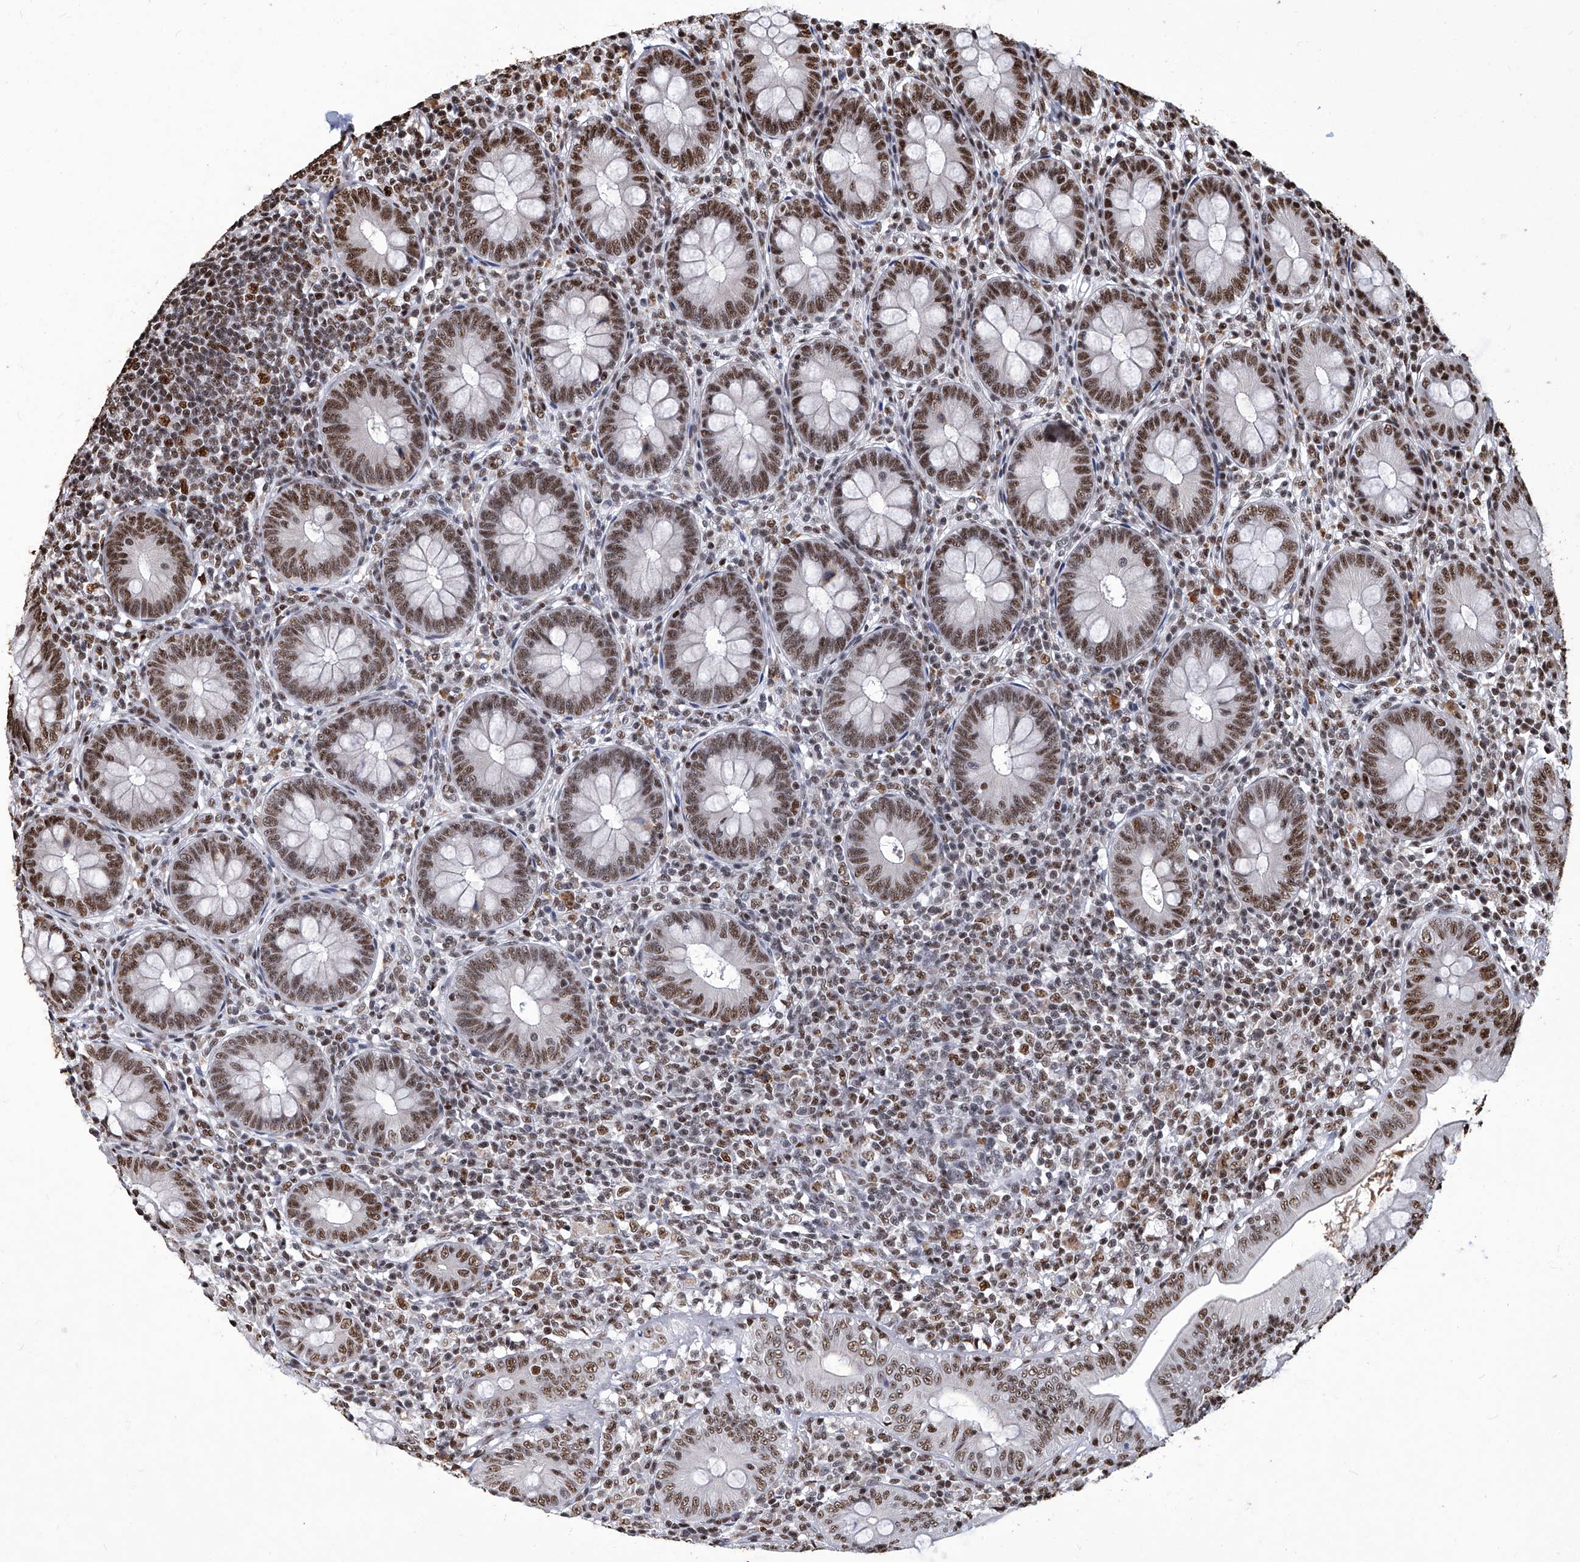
{"staining": {"intensity": "moderate", "quantity": ">75%", "location": "nuclear"}, "tissue": "appendix", "cell_type": "Glandular cells", "image_type": "normal", "snomed": [{"axis": "morphology", "description": "Normal tissue, NOS"}, {"axis": "topography", "description": "Appendix"}], "caption": "A photomicrograph of human appendix stained for a protein exhibits moderate nuclear brown staining in glandular cells.", "gene": "HBP1", "patient": {"sex": "male", "age": 14}}